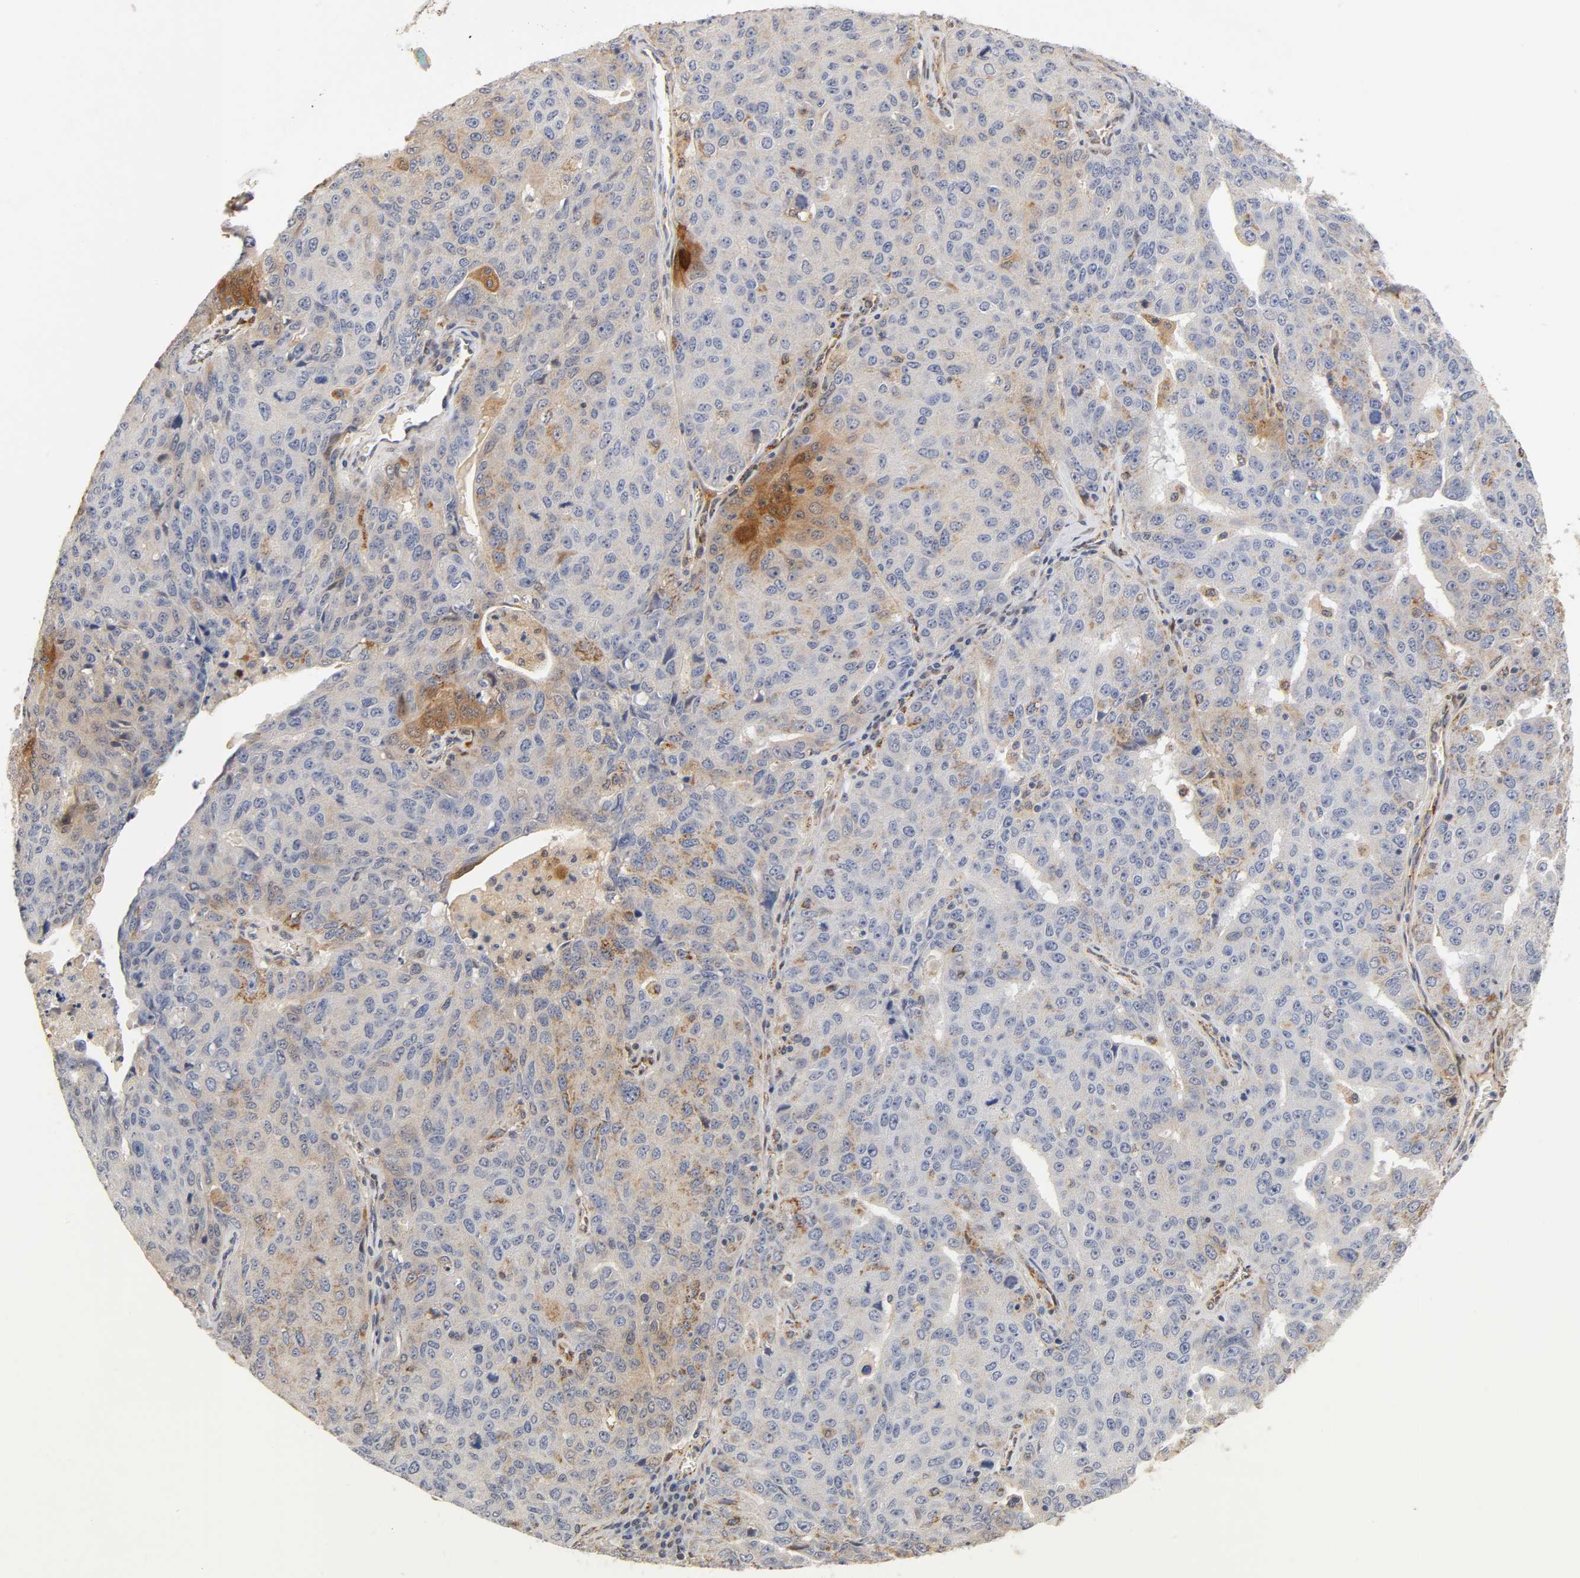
{"staining": {"intensity": "strong", "quantity": "25%-75%", "location": "cytoplasmic/membranous"}, "tissue": "ovarian cancer", "cell_type": "Tumor cells", "image_type": "cancer", "snomed": [{"axis": "morphology", "description": "Carcinoma, endometroid"}, {"axis": "topography", "description": "Ovary"}], "caption": "A brown stain highlights strong cytoplasmic/membranous staining of a protein in human ovarian cancer tumor cells.", "gene": "ISG15", "patient": {"sex": "female", "age": 62}}